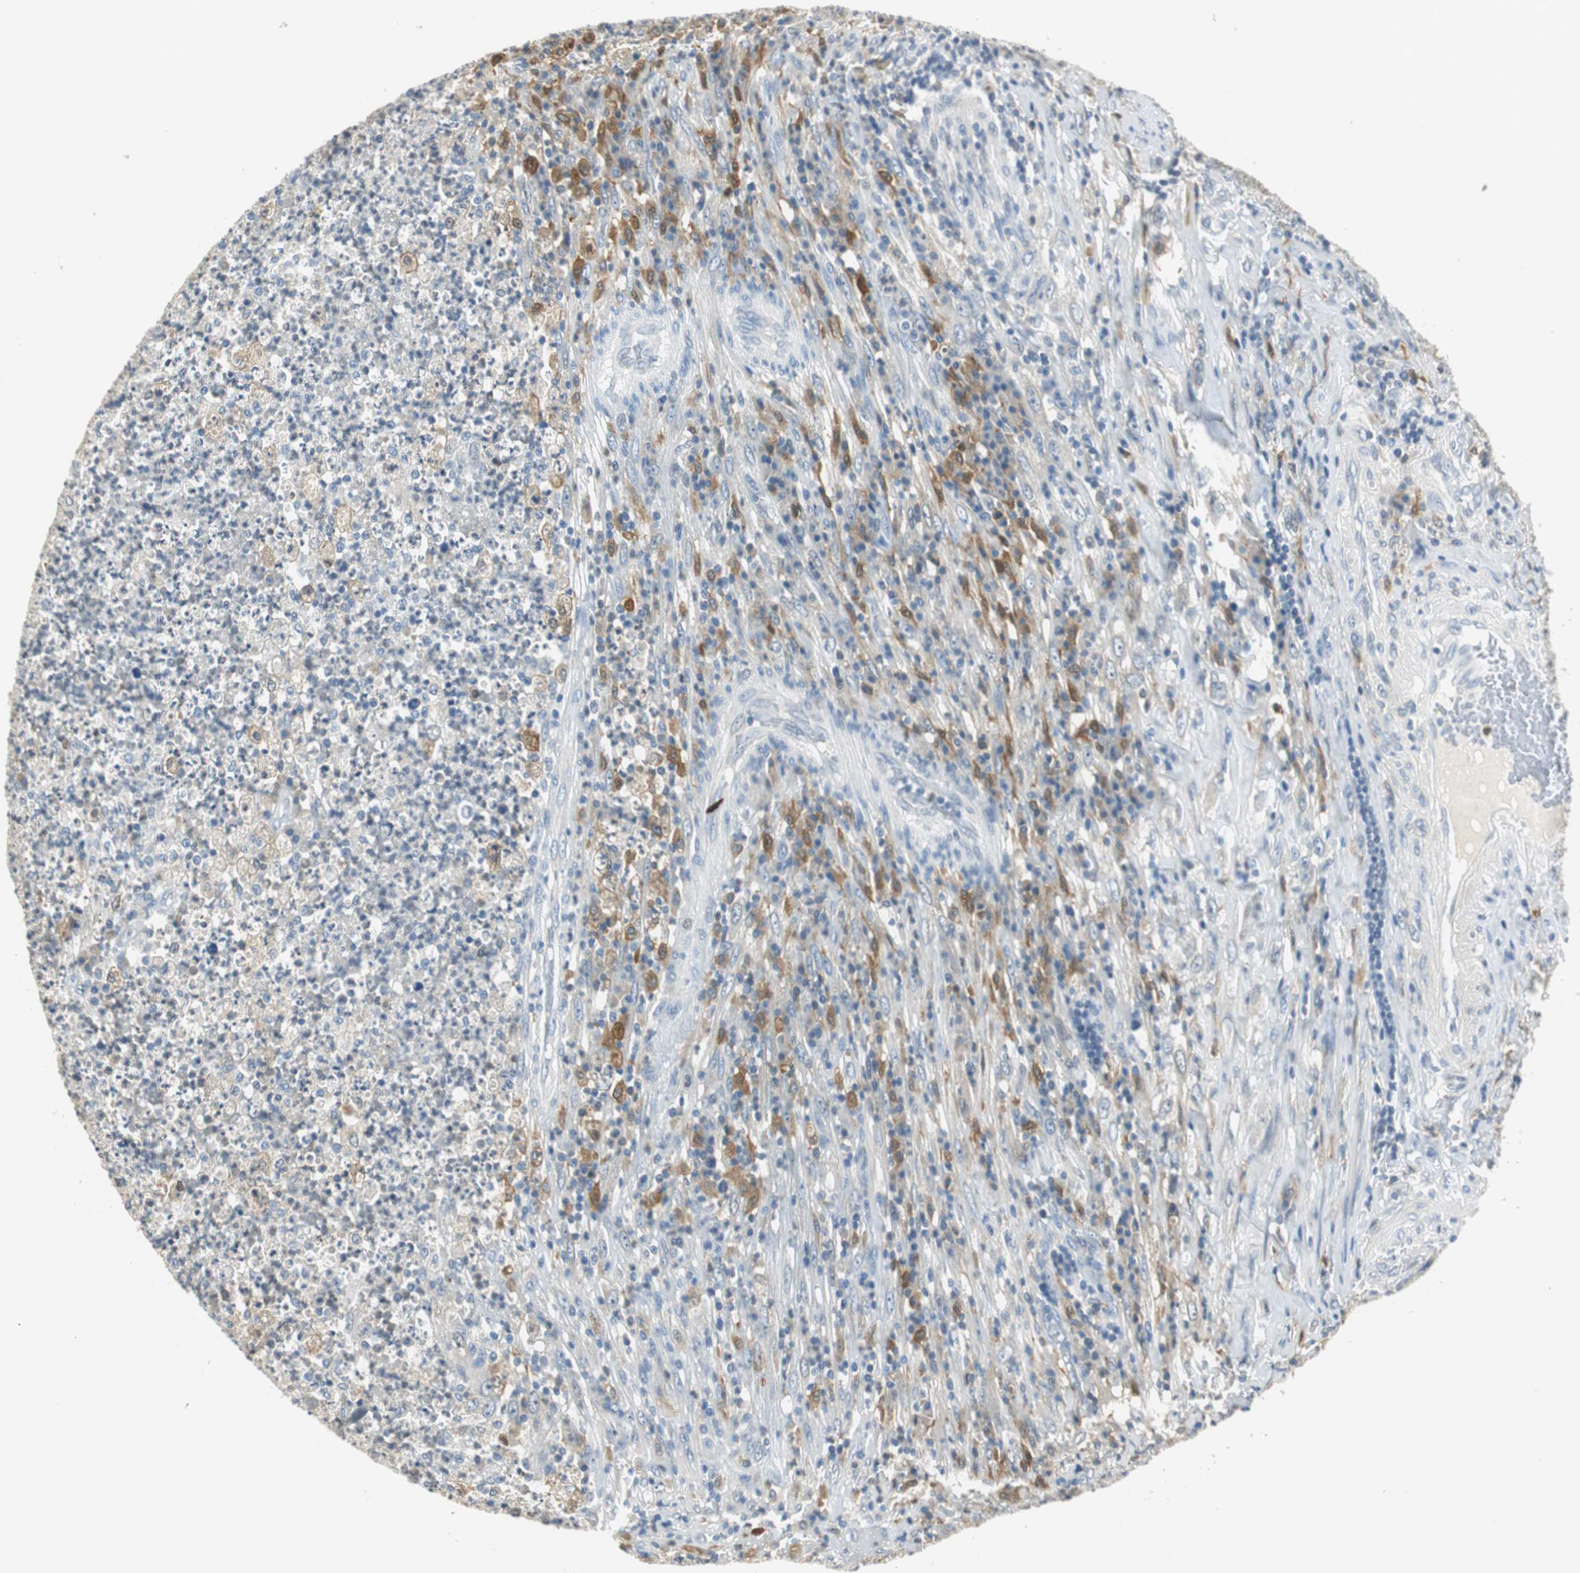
{"staining": {"intensity": "moderate", "quantity": "25%-75%", "location": "cytoplasmic/membranous"}, "tissue": "testis cancer", "cell_type": "Tumor cells", "image_type": "cancer", "snomed": [{"axis": "morphology", "description": "Necrosis, NOS"}, {"axis": "morphology", "description": "Carcinoma, Embryonal, NOS"}, {"axis": "topography", "description": "Testis"}], "caption": "High-power microscopy captured an IHC image of testis embryonal carcinoma, revealing moderate cytoplasmic/membranous positivity in approximately 25%-75% of tumor cells.", "gene": "ME1", "patient": {"sex": "male", "age": 19}}